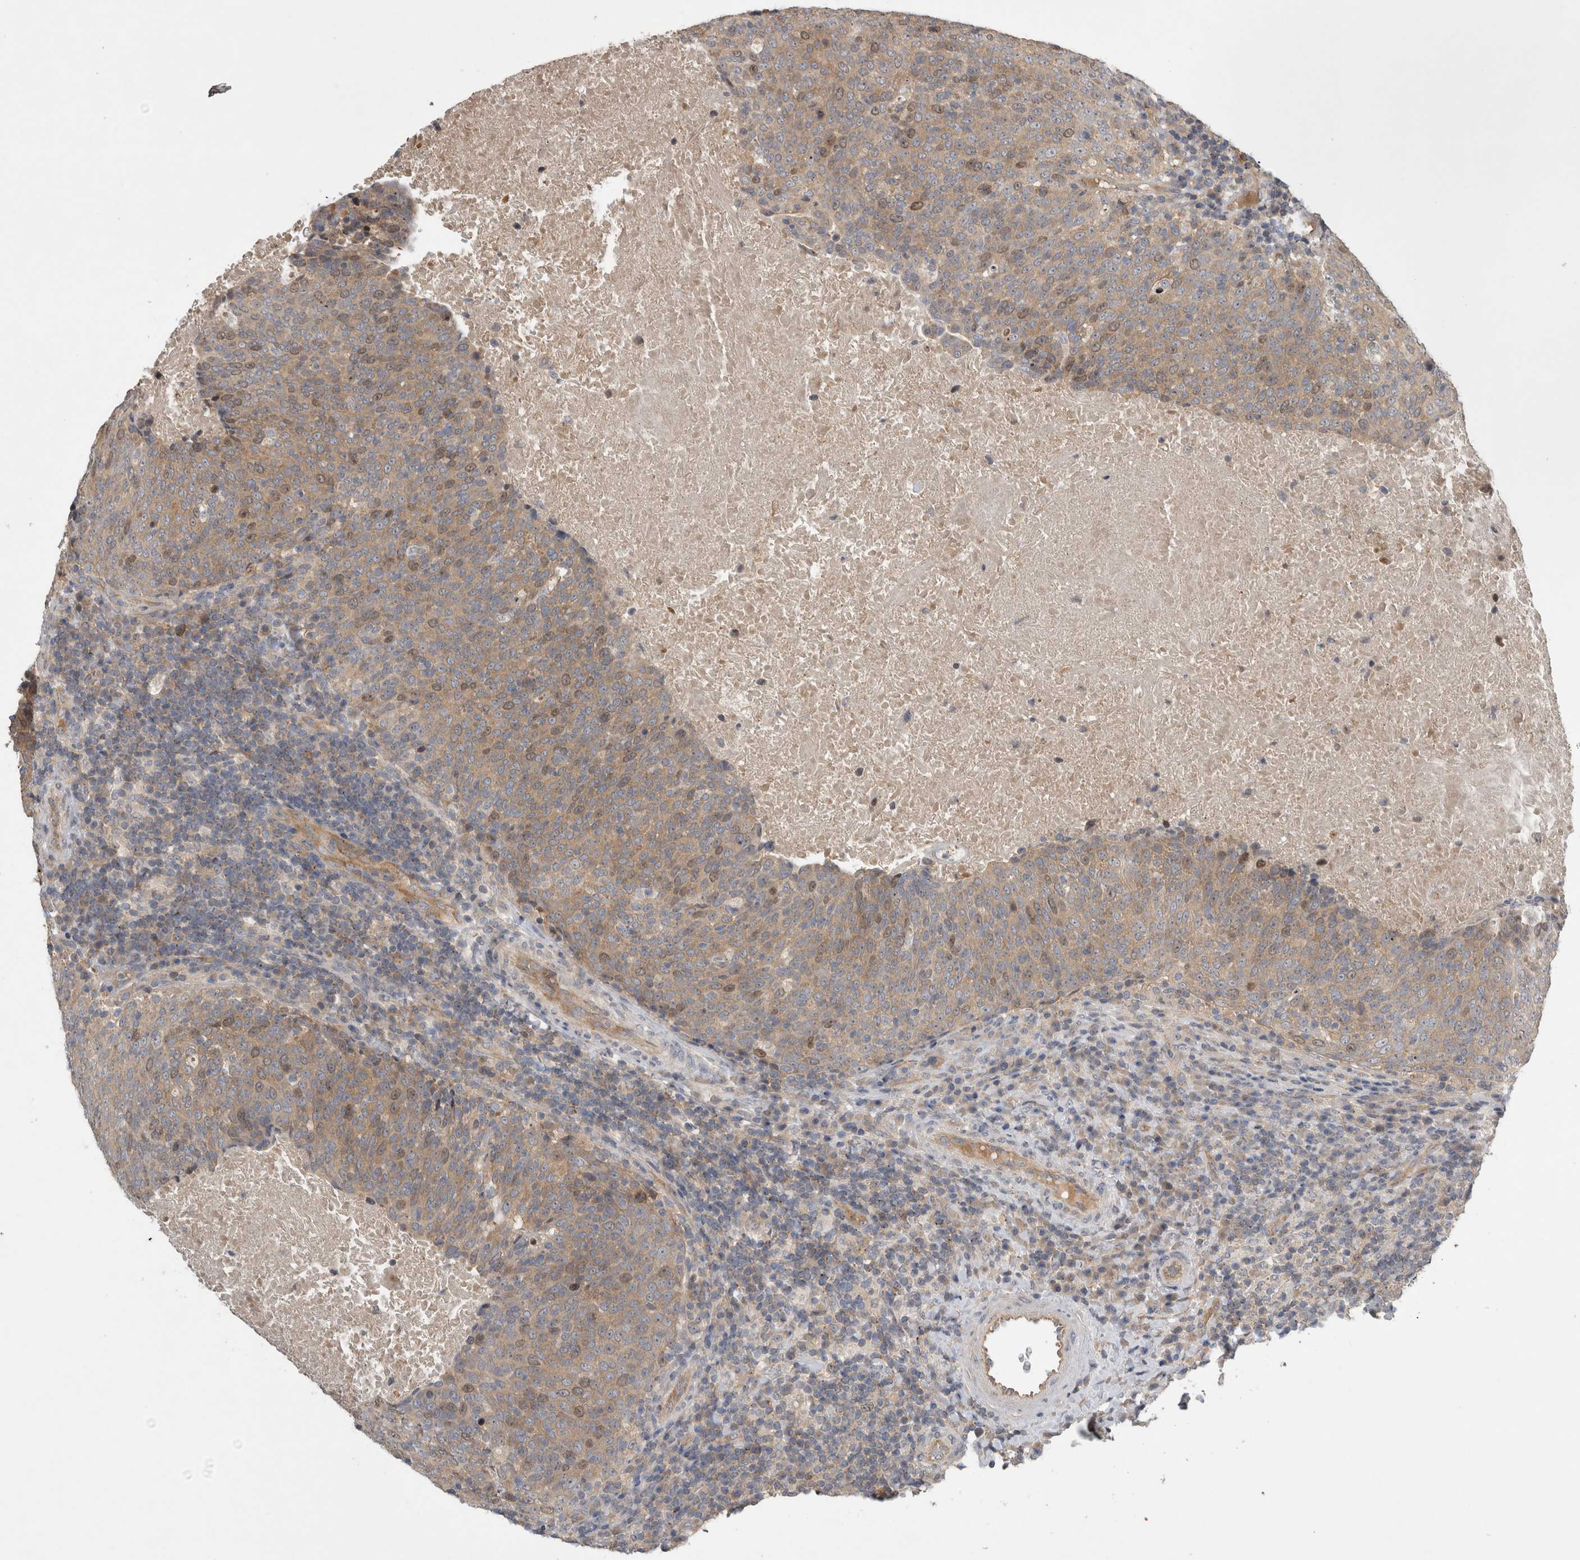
{"staining": {"intensity": "weak", "quantity": ">75%", "location": "cytoplasmic/membranous,nuclear"}, "tissue": "head and neck cancer", "cell_type": "Tumor cells", "image_type": "cancer", "snomed": [{"axis": "morphology", "description": "Squamous cell carcinoma, NOS"}, {"axis": "morphology", "description": "Squamous cell carcinoma, metastatic, NOS"}, {"axis": "topography", "description": "Lymph node"}, {"axis": "topography", "description": "Head-Neck"}], "caption": "Head and neck cancer (metastatic squamous cell carcinoma) stained with a protein marker reveals weak staining in tumor cells.", "gene": "TRMT61B", "patient": {"sex": "male", "age": 62}}